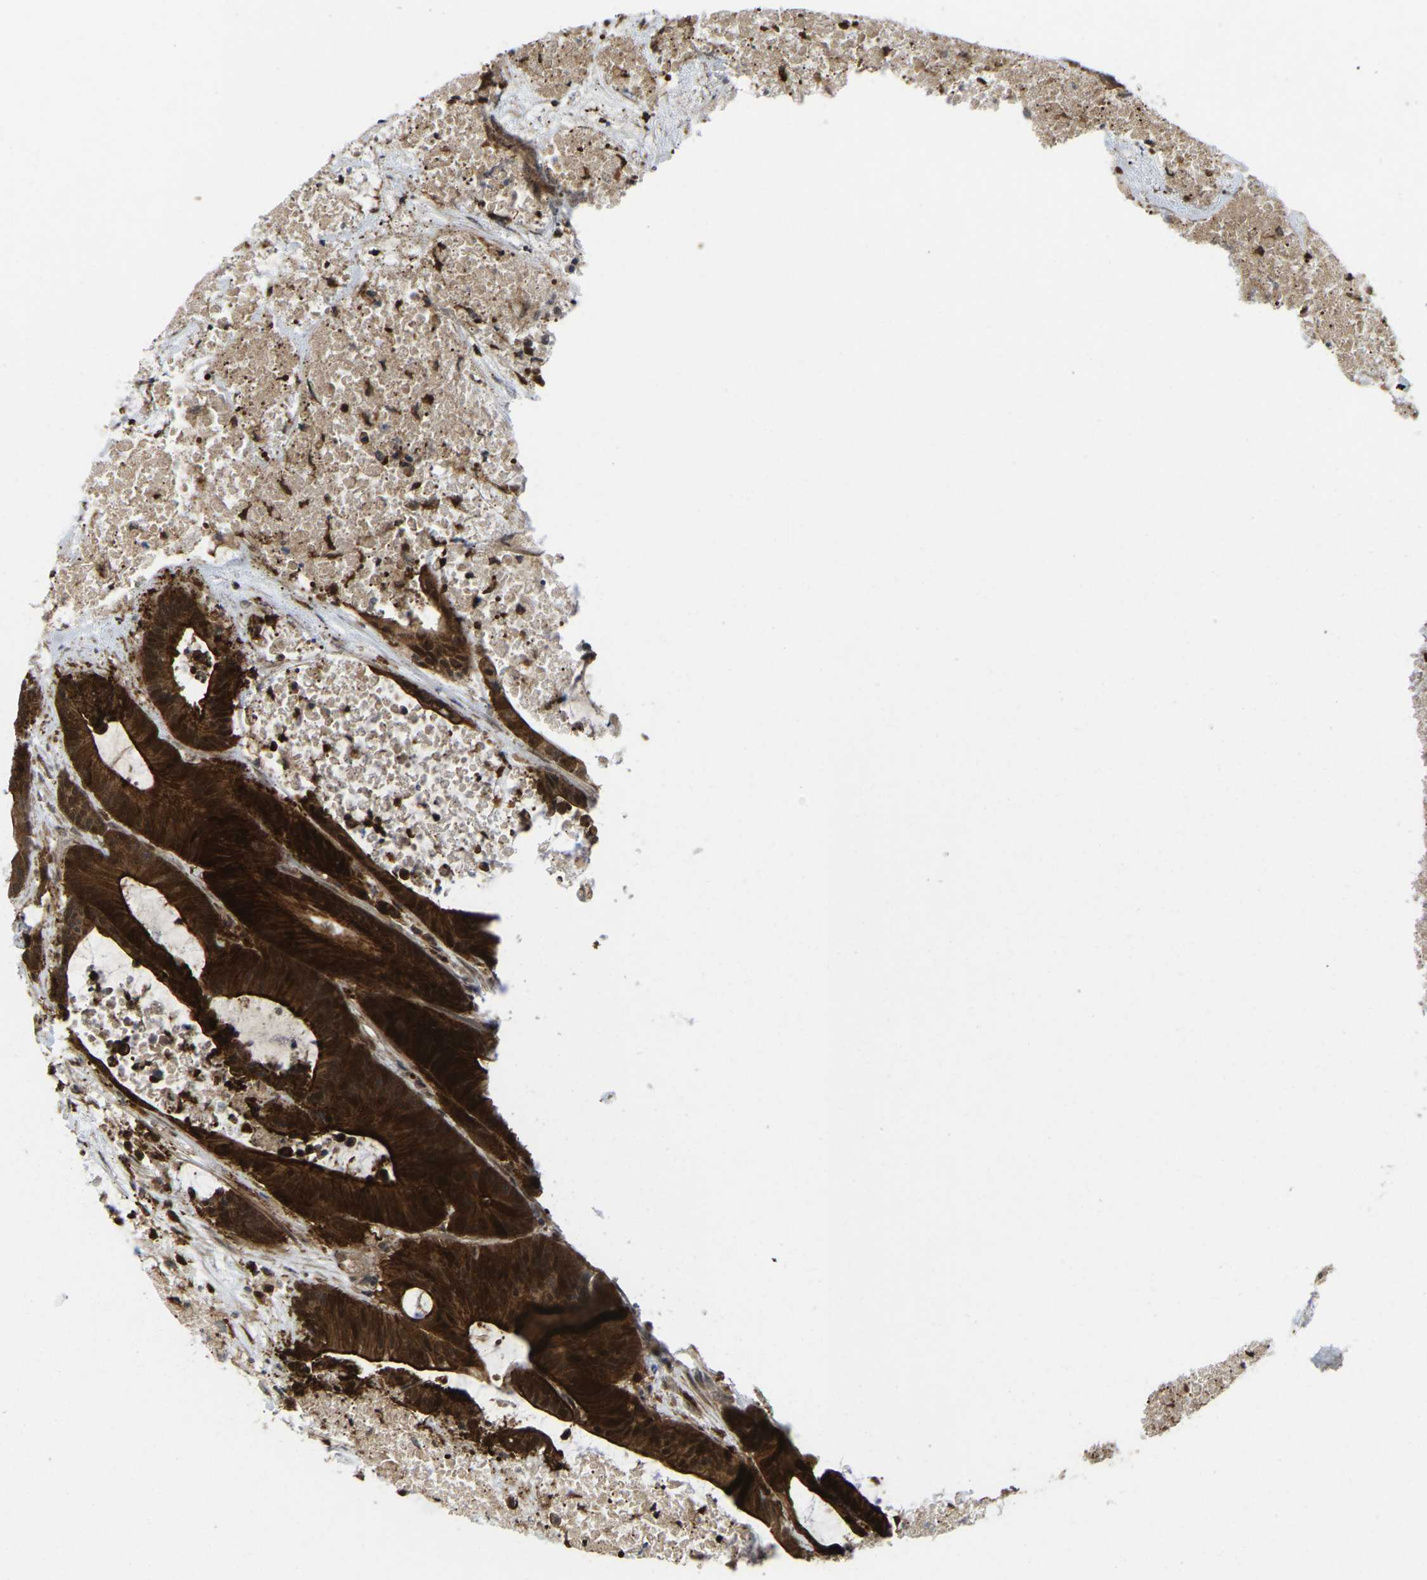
{"staining": {"intensity": "strong", "quantity": ">75%", "location": "cytoplasmic/membranous,nuclear"}, "tissue": "colorectal cancer", "cell_type": "Tumor cells", "image_type": "cancer", "snomed": [{"axis": "morphology", "description": "Adenocarcinoma, NOS"}, {"axis": "topography", "description": "Colon"}], "caption": "DAB immunohistochemical staining of colorectal cancer (adenocarcinoma) shows strong cytoplasmic/membranous and nuclear protein expression in approximately >75% of tumor cells. The protein of interest is shown in brown color, while the nuclei are stained blue.", "gene": "SERPINB5", "patient": {"sex": "female", "age": 84}}